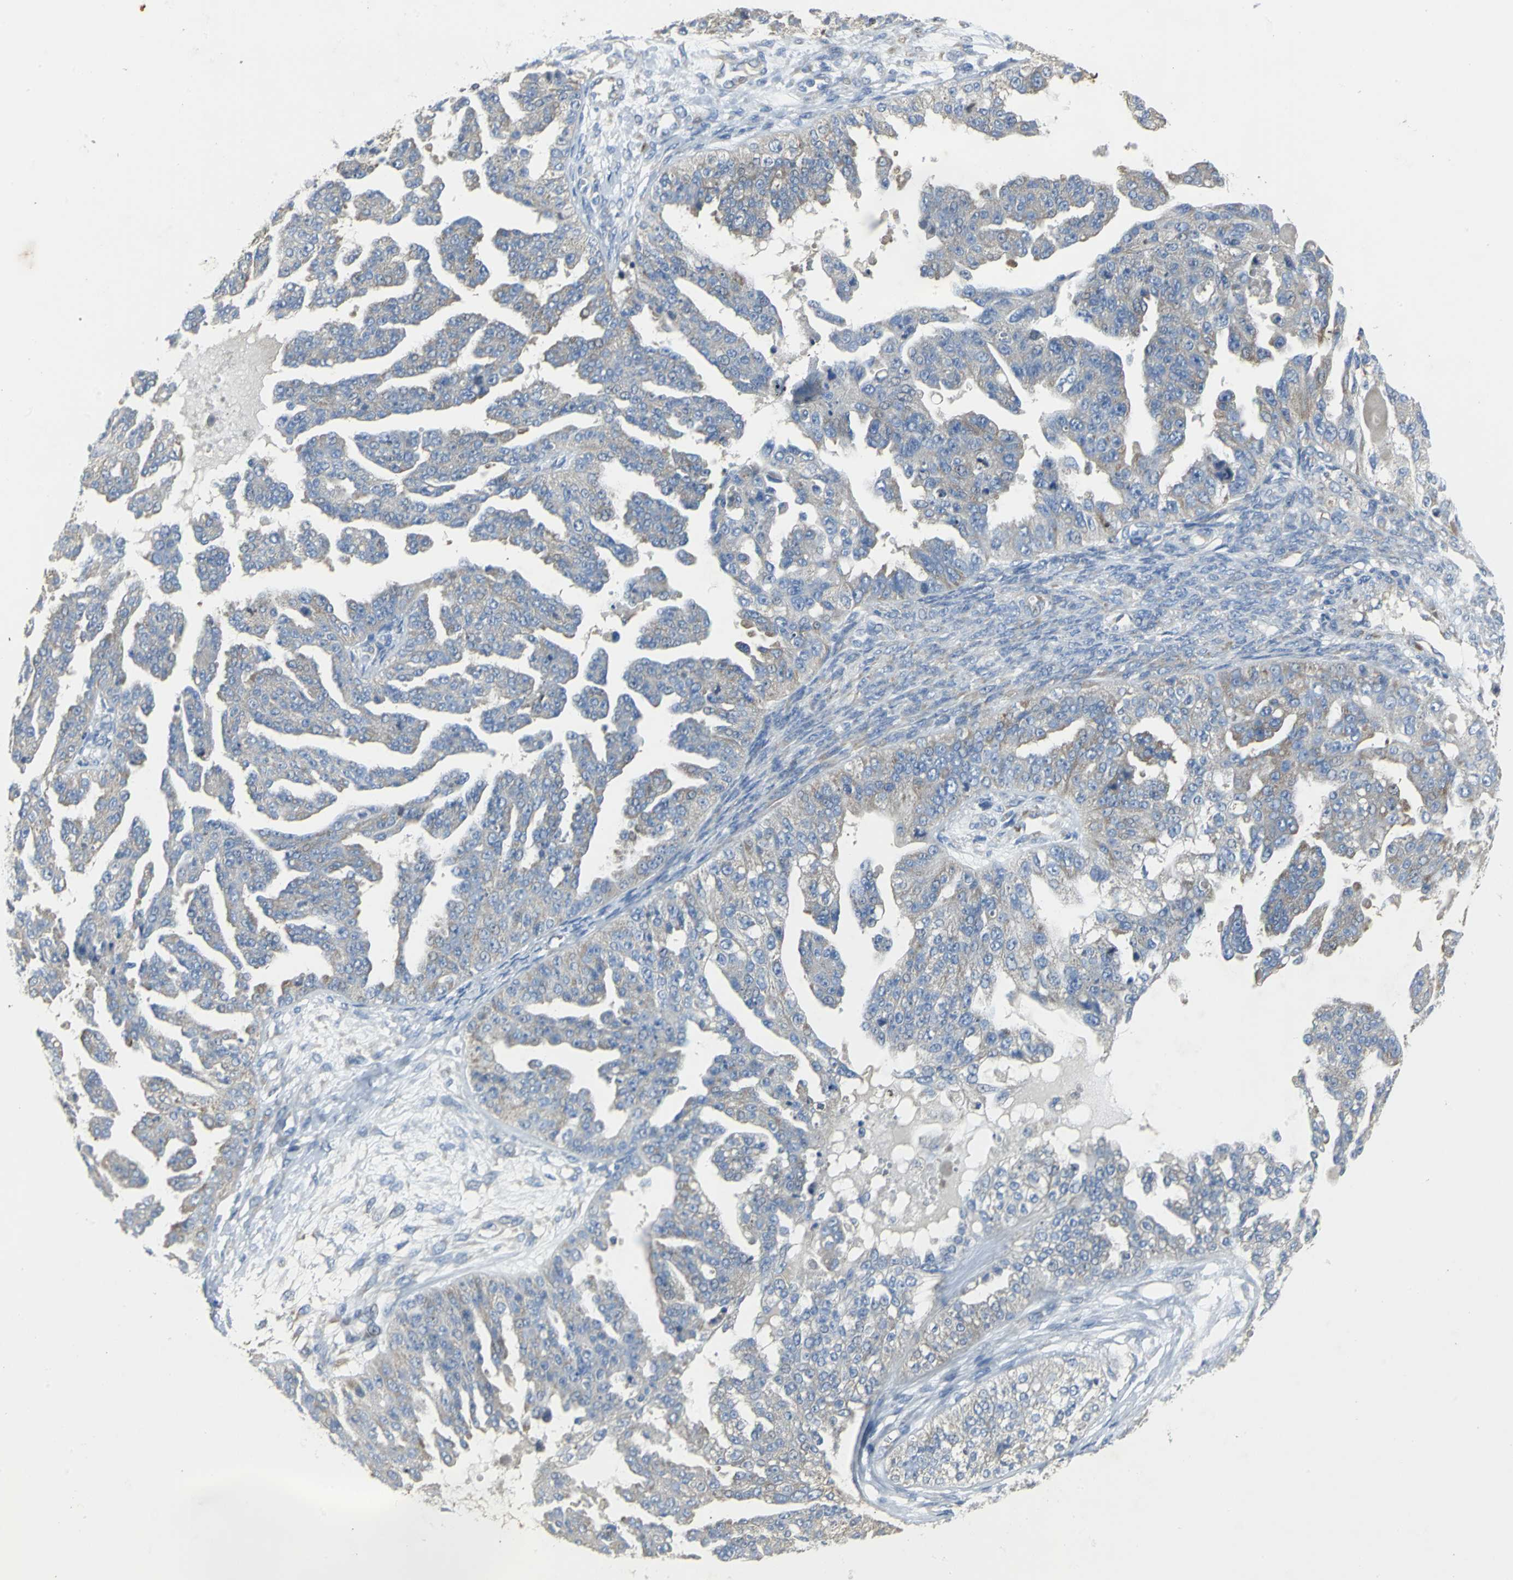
{"staining": {"intensity": "weak", "quantity": "25%-75%", "location": "cytoplasmic/membranous"}, "tissue": "ovarian cancer", "cell_type": "Tumor cells", "image_type": "cancer", "snomed": [{"axis": "morphology", "description": "Cystadenocarcinoma, serous, NOS"}, {"axis": "topography", "description": "Ovary"}], "caption": "Protein analysis of serous cystadenocarcinoma (ovarian) tissue exhibits weak cytoplasmic/membranous expression in about 25%-75% of tumor cells. (Brightfield microscopy of DAB IHC at high magnification).", "gene": "EIF5A", "patient": {"sex": "female", "age": 58}}